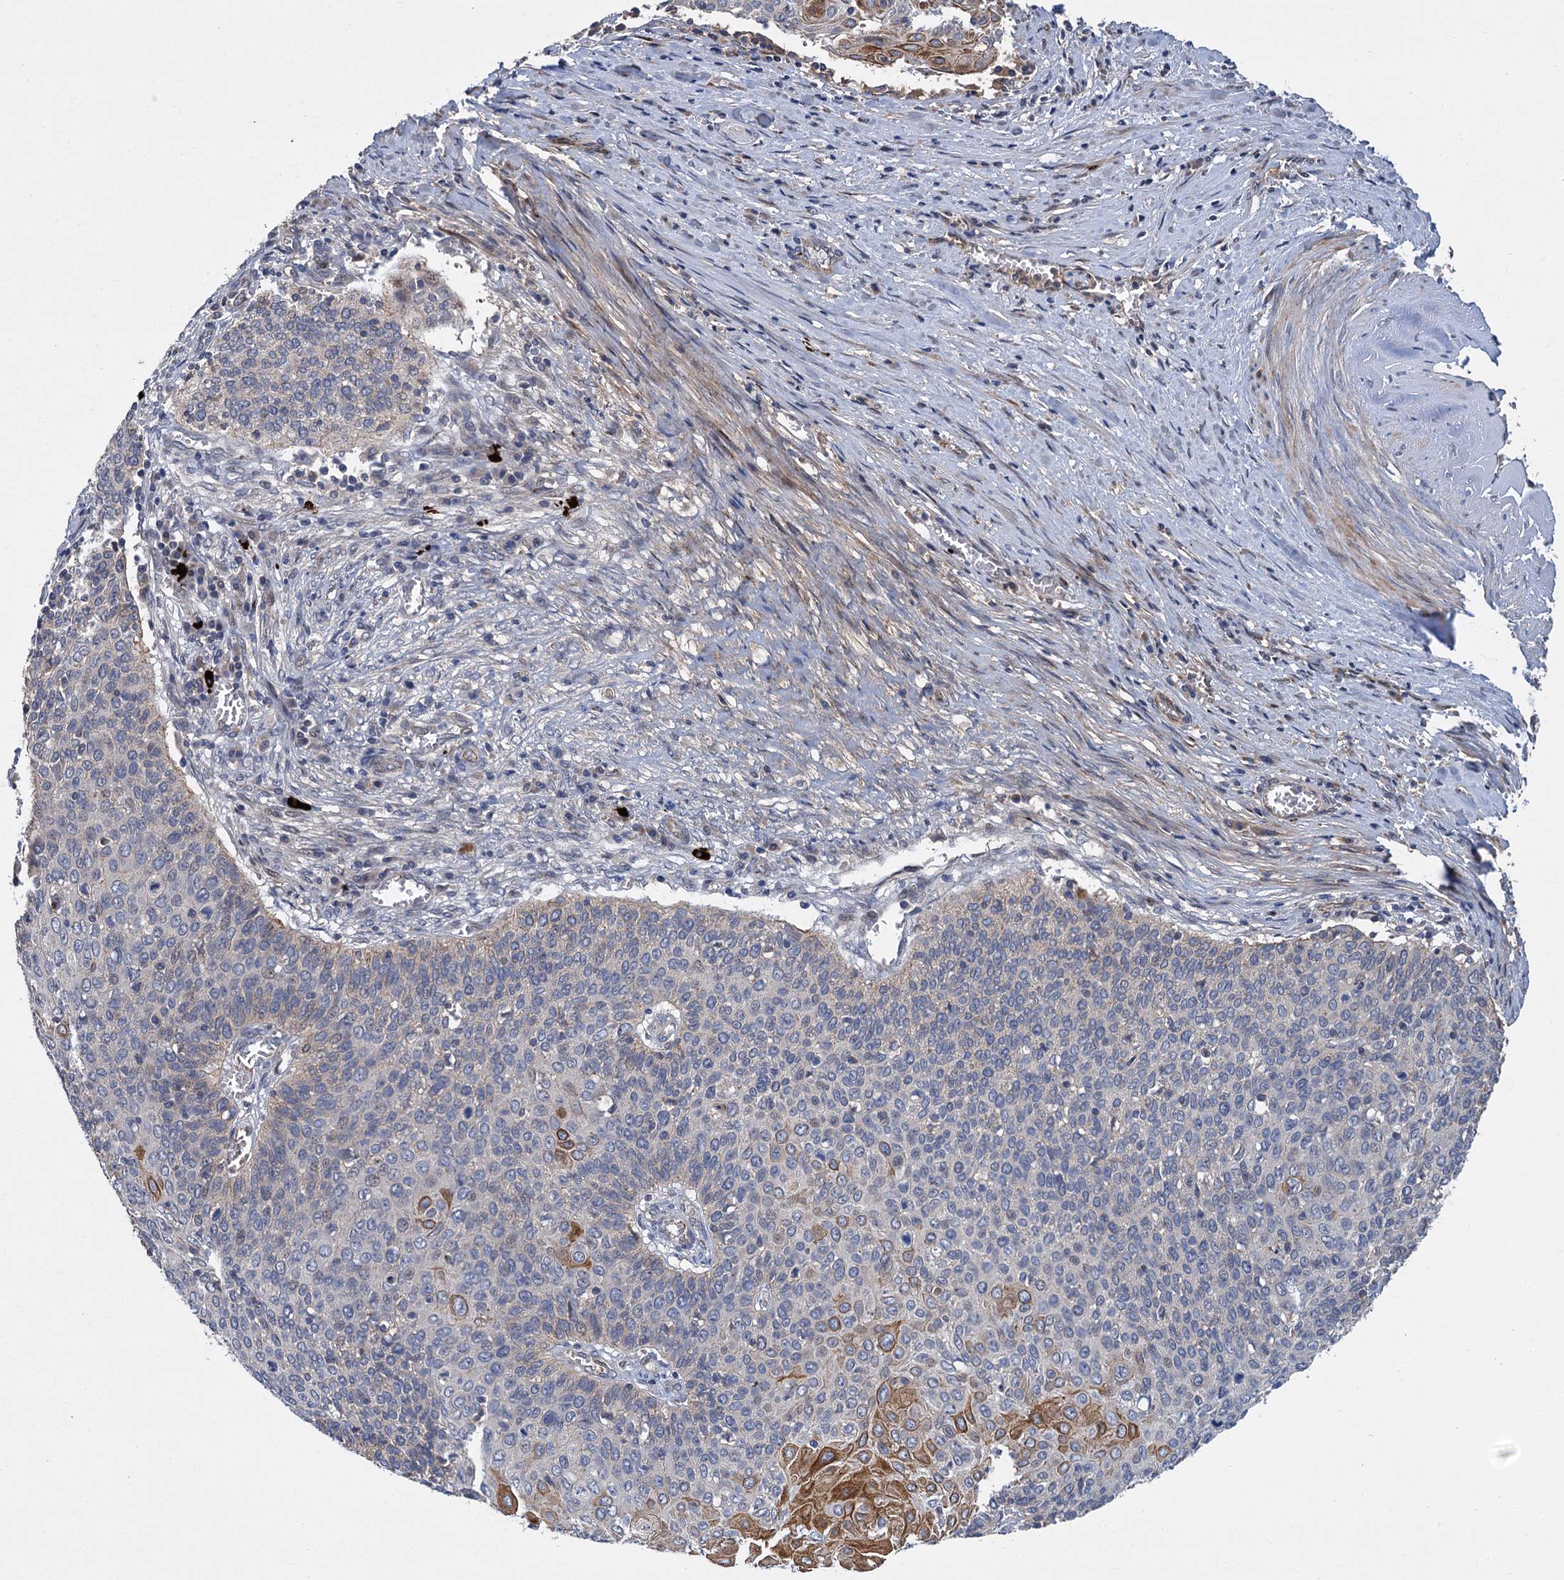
{"staining": {"intensity": "moderate", "quantity": "<25%", "location": "cytoplasmic/membranous"}, "tissue": "cervical cancer", "cell_type": "Tumor cells", "image_type": "cancer", "snomed": [{"axis": "morphology", "description": "Squamous cell carcinoma, NOS"}, {"axis": "topography", "description": "Cervix"}], "caption": "Squamous cell carcinoma (cervical) stained with immunohistochemistry (IHC) displays moderate cytoplasmic/membranous staining in about <25% of tumor cells. Using DAB (3,3'-diaminobenzidine) (brown) and hematoxylin (blue) stains, captured at high magnification using brightfield microscopy.", "gene": "TRAF7", "patient": {"sex": "female", "age": 39}}